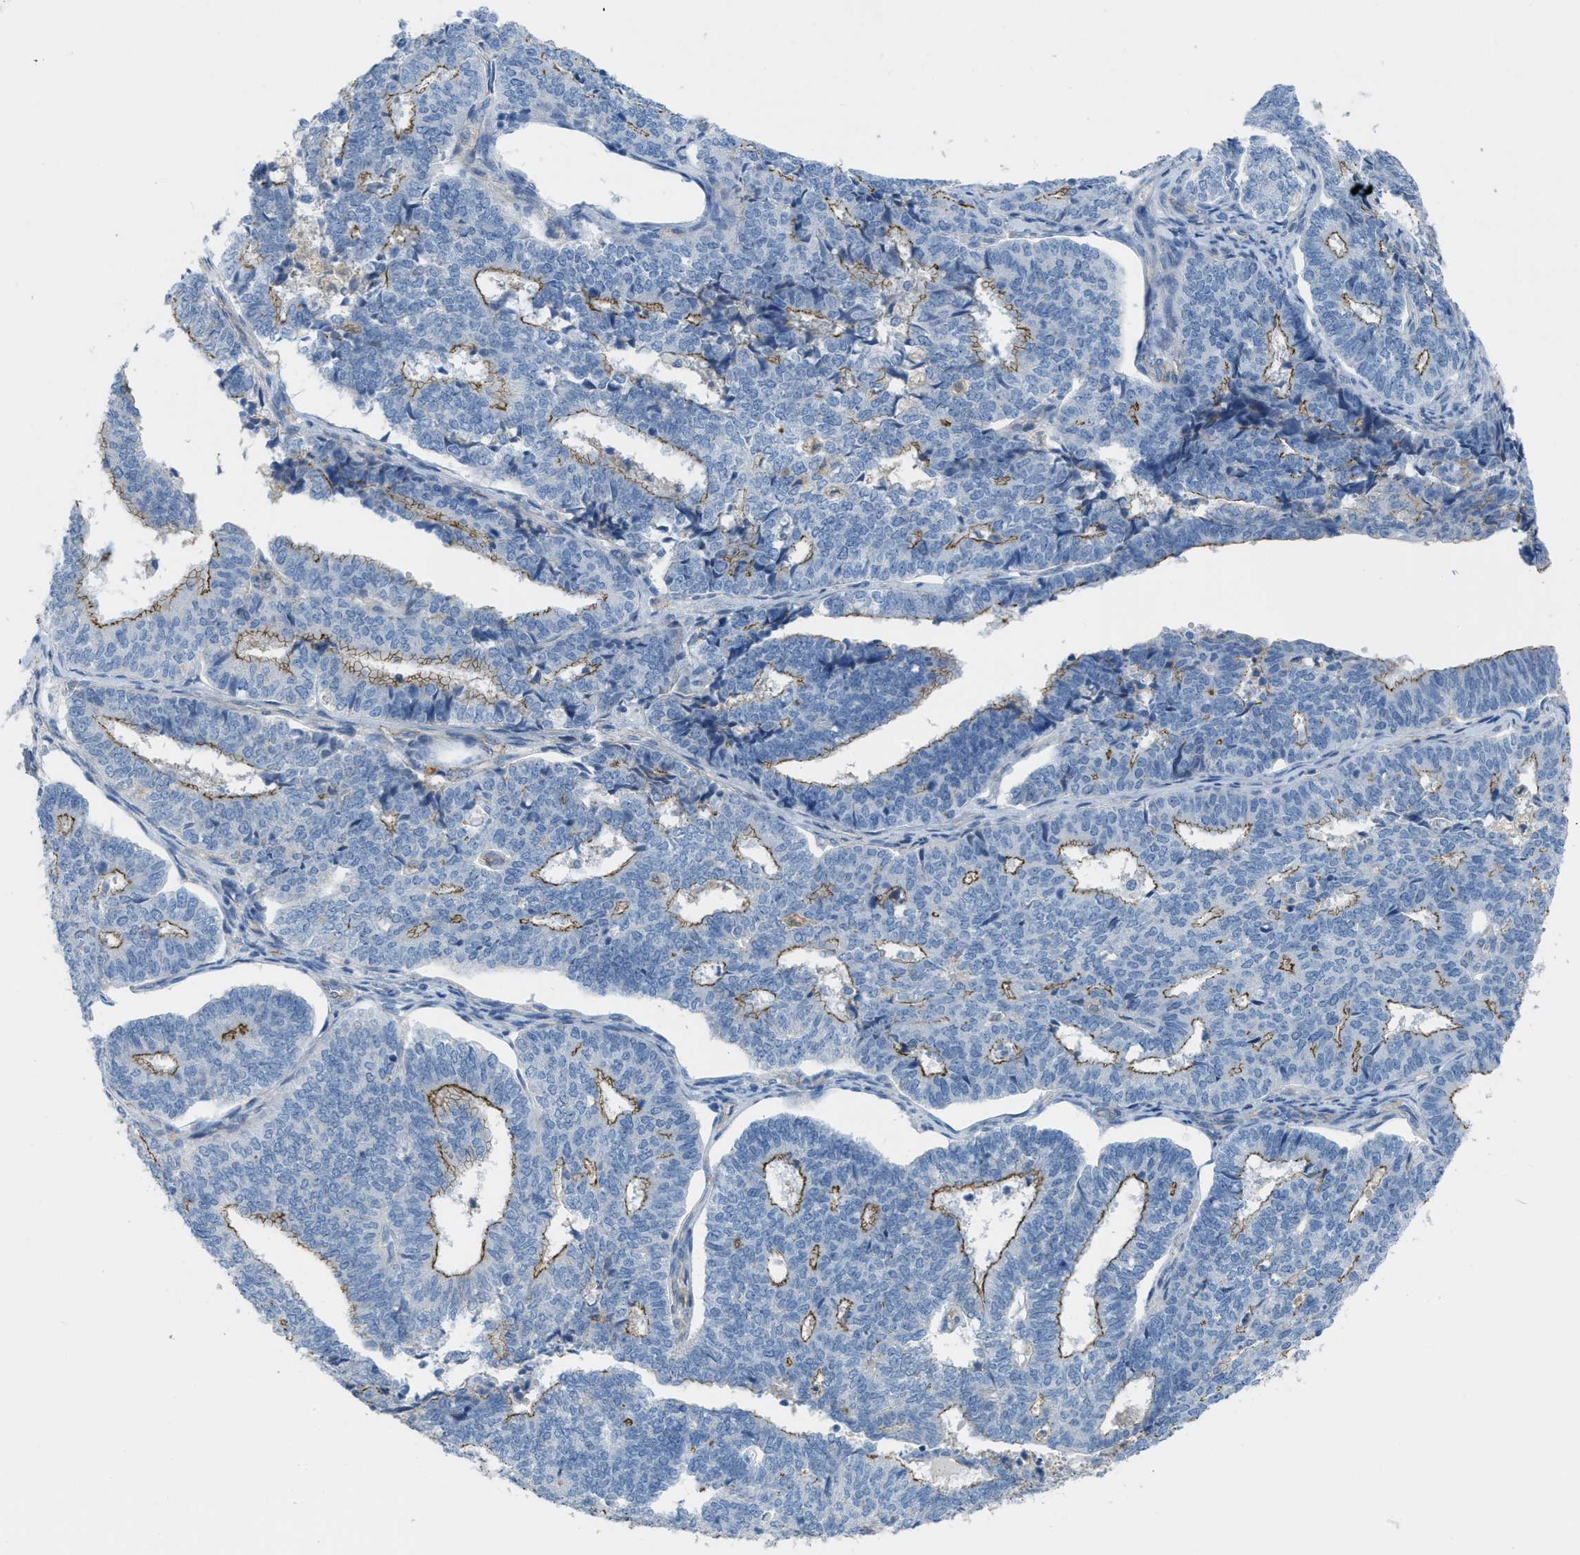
{"staining": {"intensity": "moderate", "quantity": "<25%", "location": "cytoplasmic/membranous"}, "tissue": "endometrial cancer", "cell_type": "Tumor cells", "image_type": "cancer", "snomed": [{"axis": "morphology", "description": "Adenocarcinoma, NOS"}, {"axis": "topography", "description": "Endometrium"}], "caption": "A photomicrograph of adenocarcinoma (endometrial) stained for a protein reveals moderate cytoplasmic/membranous brown staining in tumor cells.", "gene": "CRB3", "patient": {"sex": "female", "age": 70}}